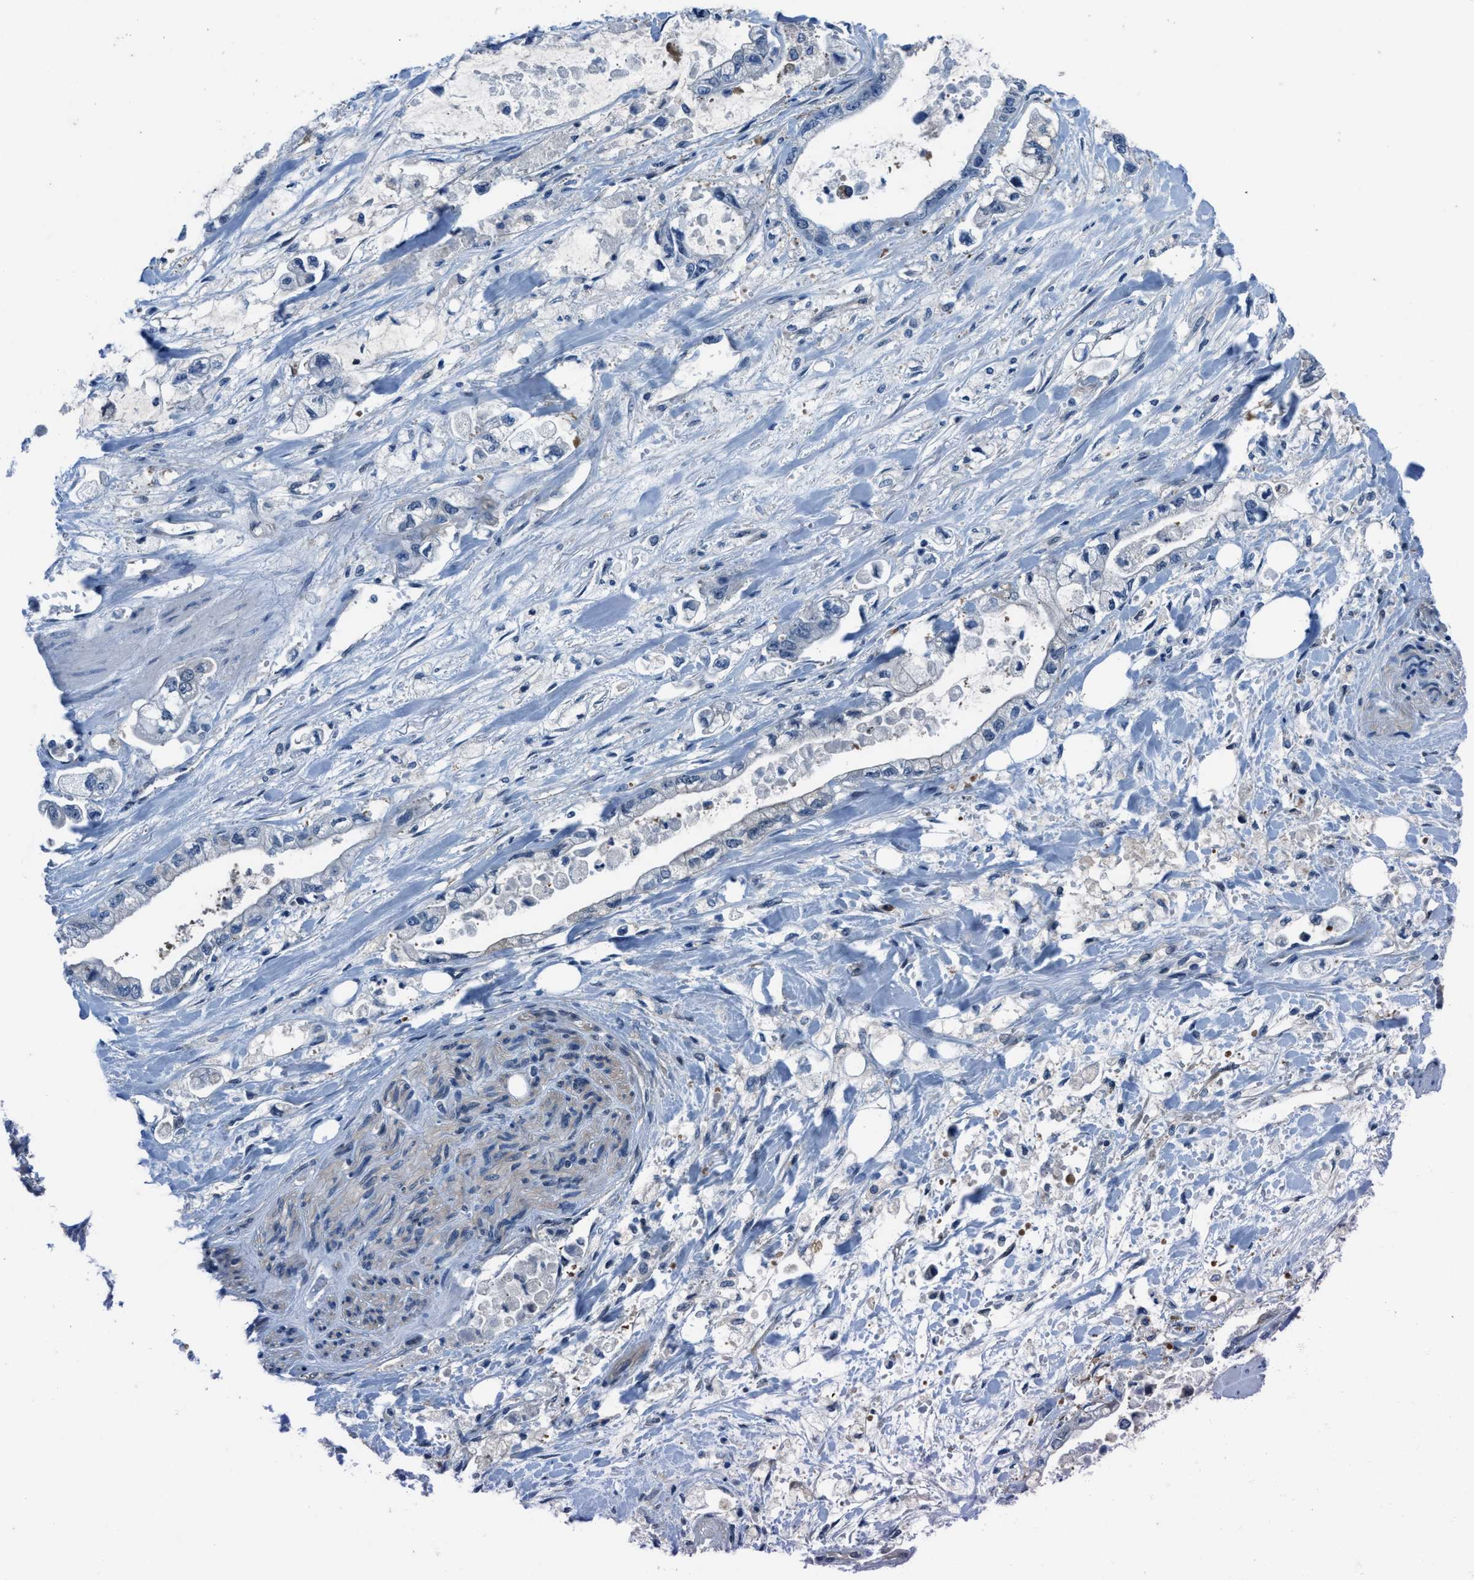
{"staining": {"intensity": "negative", "quantity": "none", "location": "none"}, "tissue": "stomach cancer", "cell_type": "Tumor cells", "image_type": "cancer", "snomed": [{"axis": "morphology", "description": "Normal tissue, NOS"}, {"axis": "morphology", "description": "Adenocarcinoma, NOS"}, {"axis": "topography", "description": "Stomach"}], "caption": "The micrograph shows no significant positivity in tumor cells of stomach cancer. (DAB (3,3'-diaminobenzidine) IHC with hematoxylin counter stain).", "gene": "NUDT5", "patient": {"sex": "male", "age": 62}}